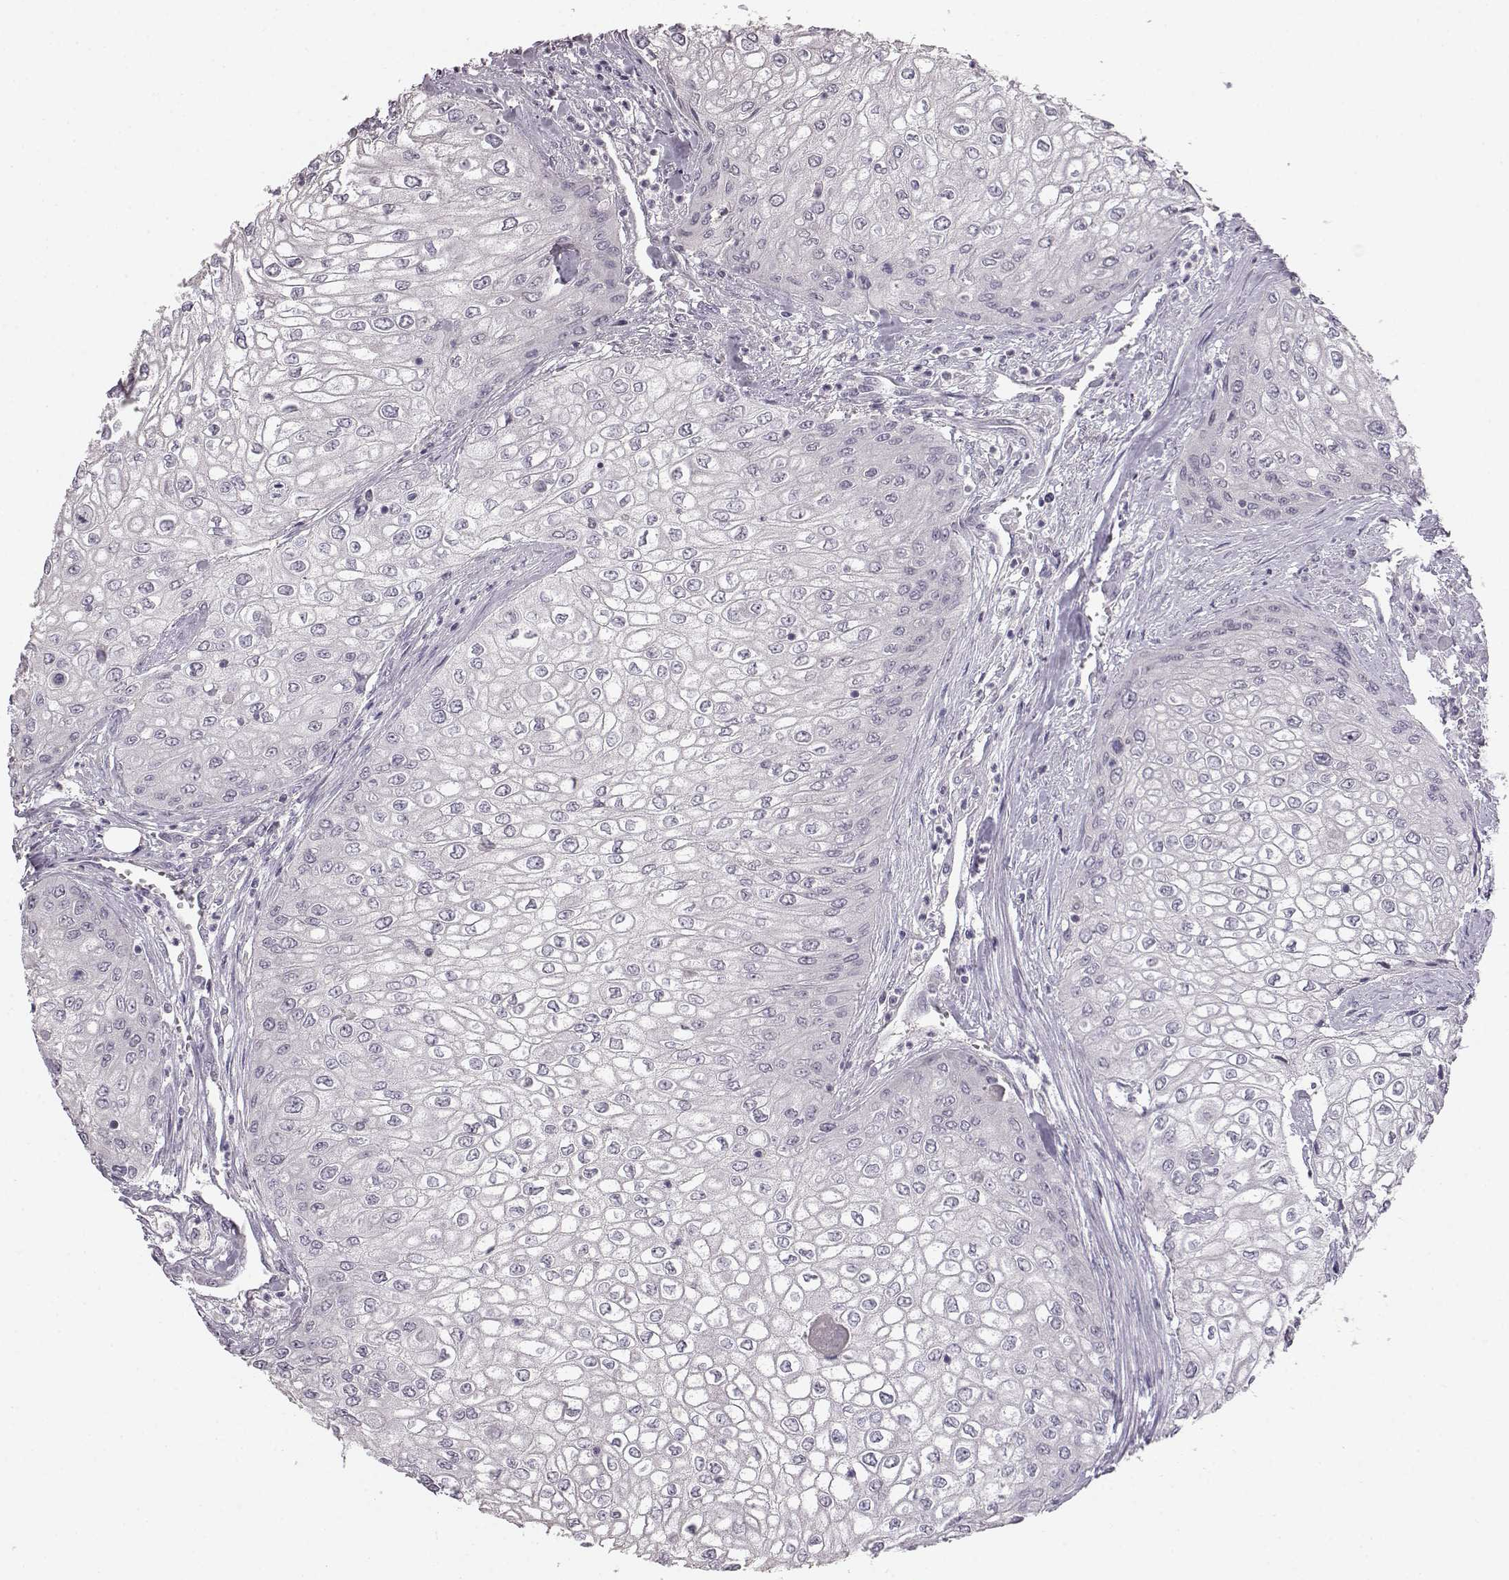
{"staining": {"intensity": "negative", "quantity": "none", "location": "none"}, "tissue": "urothelial cancer", "cell_type": "Tumor cells", "image_type": "cancer", "snomed": [{"axis": "morphology", "description": "Urothelial carcinoma, High grade"}, {"axis": "topography", "description": "Urinary bladder"}], "caption": "DAB (3,3'-diaminobenzidine) immunohistochemical staining of urothelial cancer displays no significant staining in tumor cells.", "gene": "BFSP2", "patient": {"sex": "male", "age": 62}}